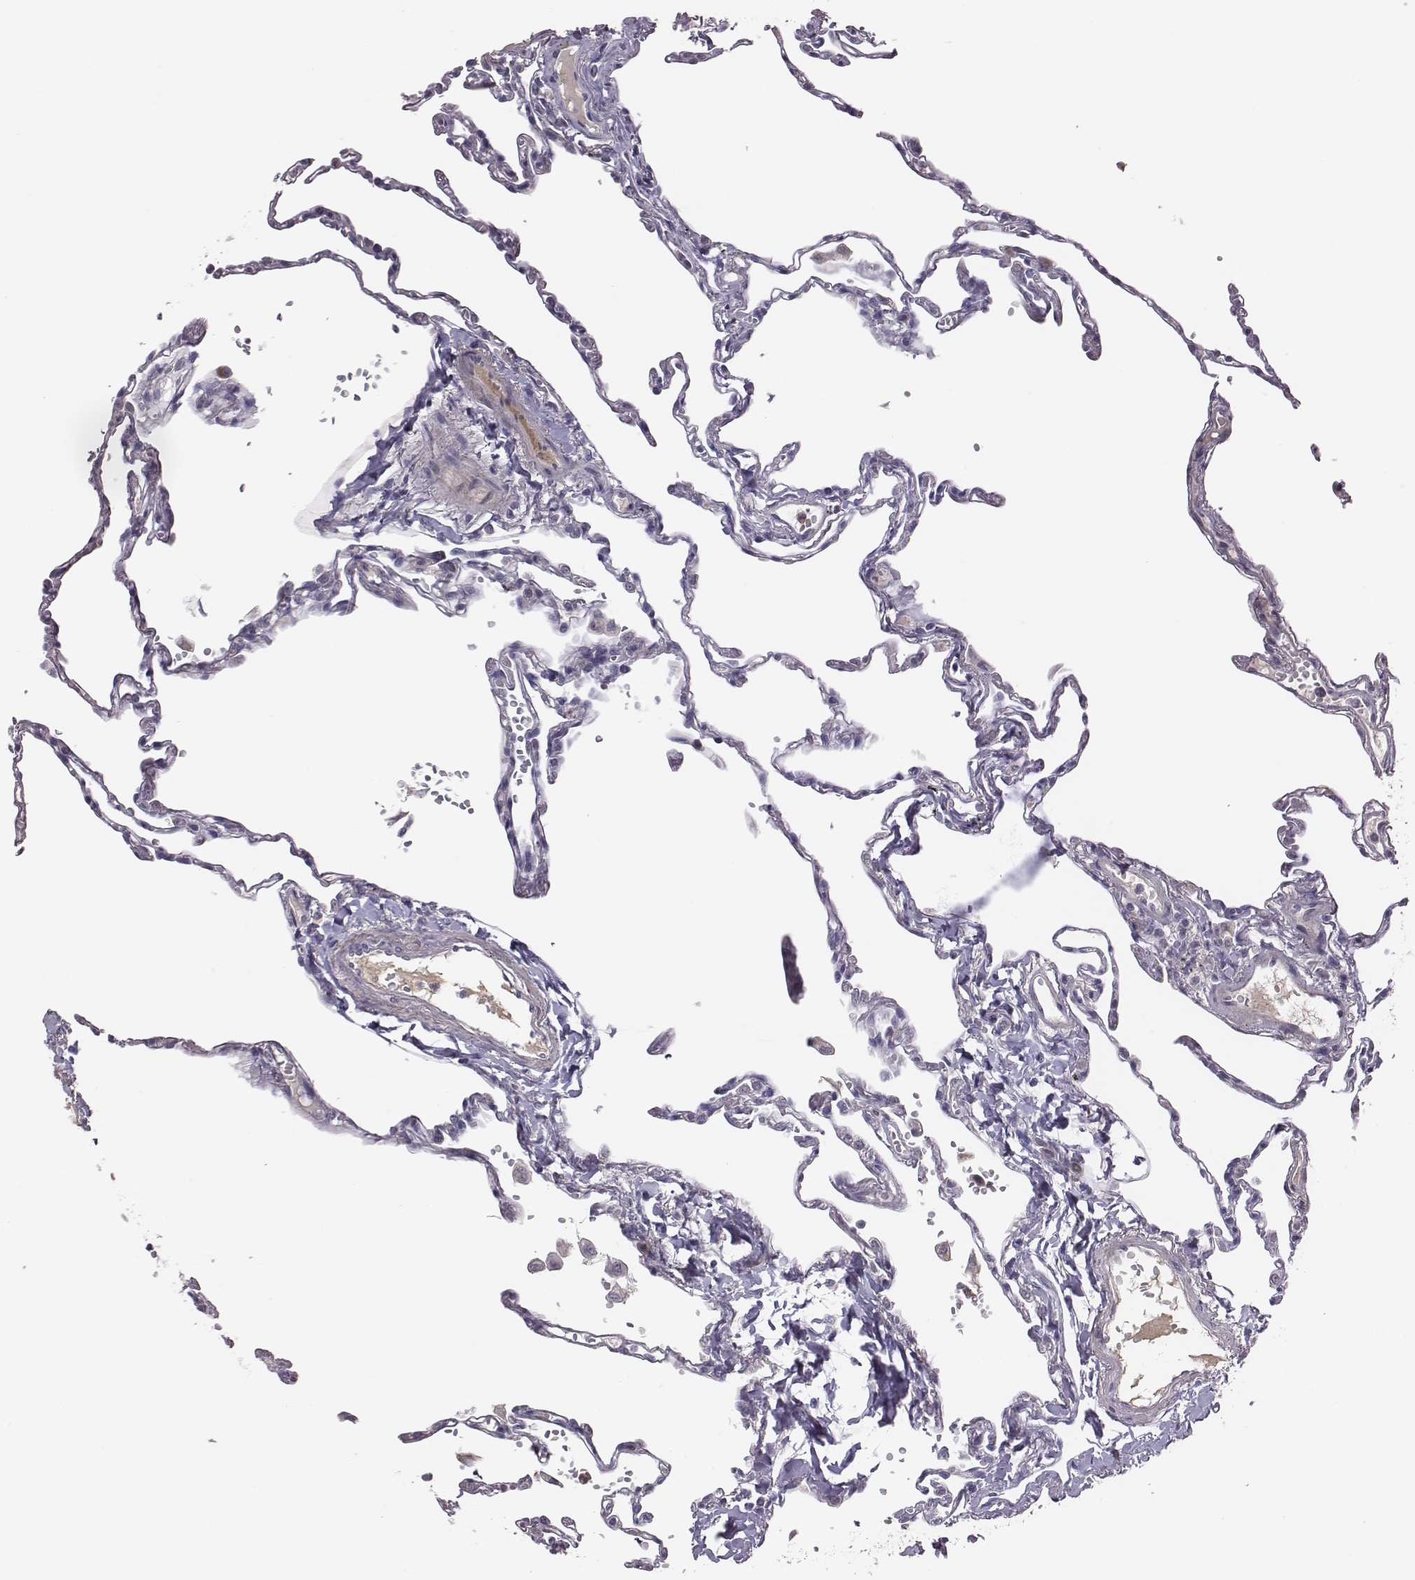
{"staining": {"intensity": "negative", "quantity": "none", "location": "none"}, "tissue": "lung", "cell_type": "Alveolar cells", "image_type": "normal", "snomed": [{"axis": "morphology", "description": "Normal tissue, NOS"}, {"axis": "topography", "description": "Lung"}], "caption": "The histopathology image exhibits no staining of alveolar cells in unremarkable lung. The staining is performed using DAB brown chromogen with nuclei counter-stained in using hematoxylin.", "gene": "KMO", "patient": {"sex": "male", "age": 78}}